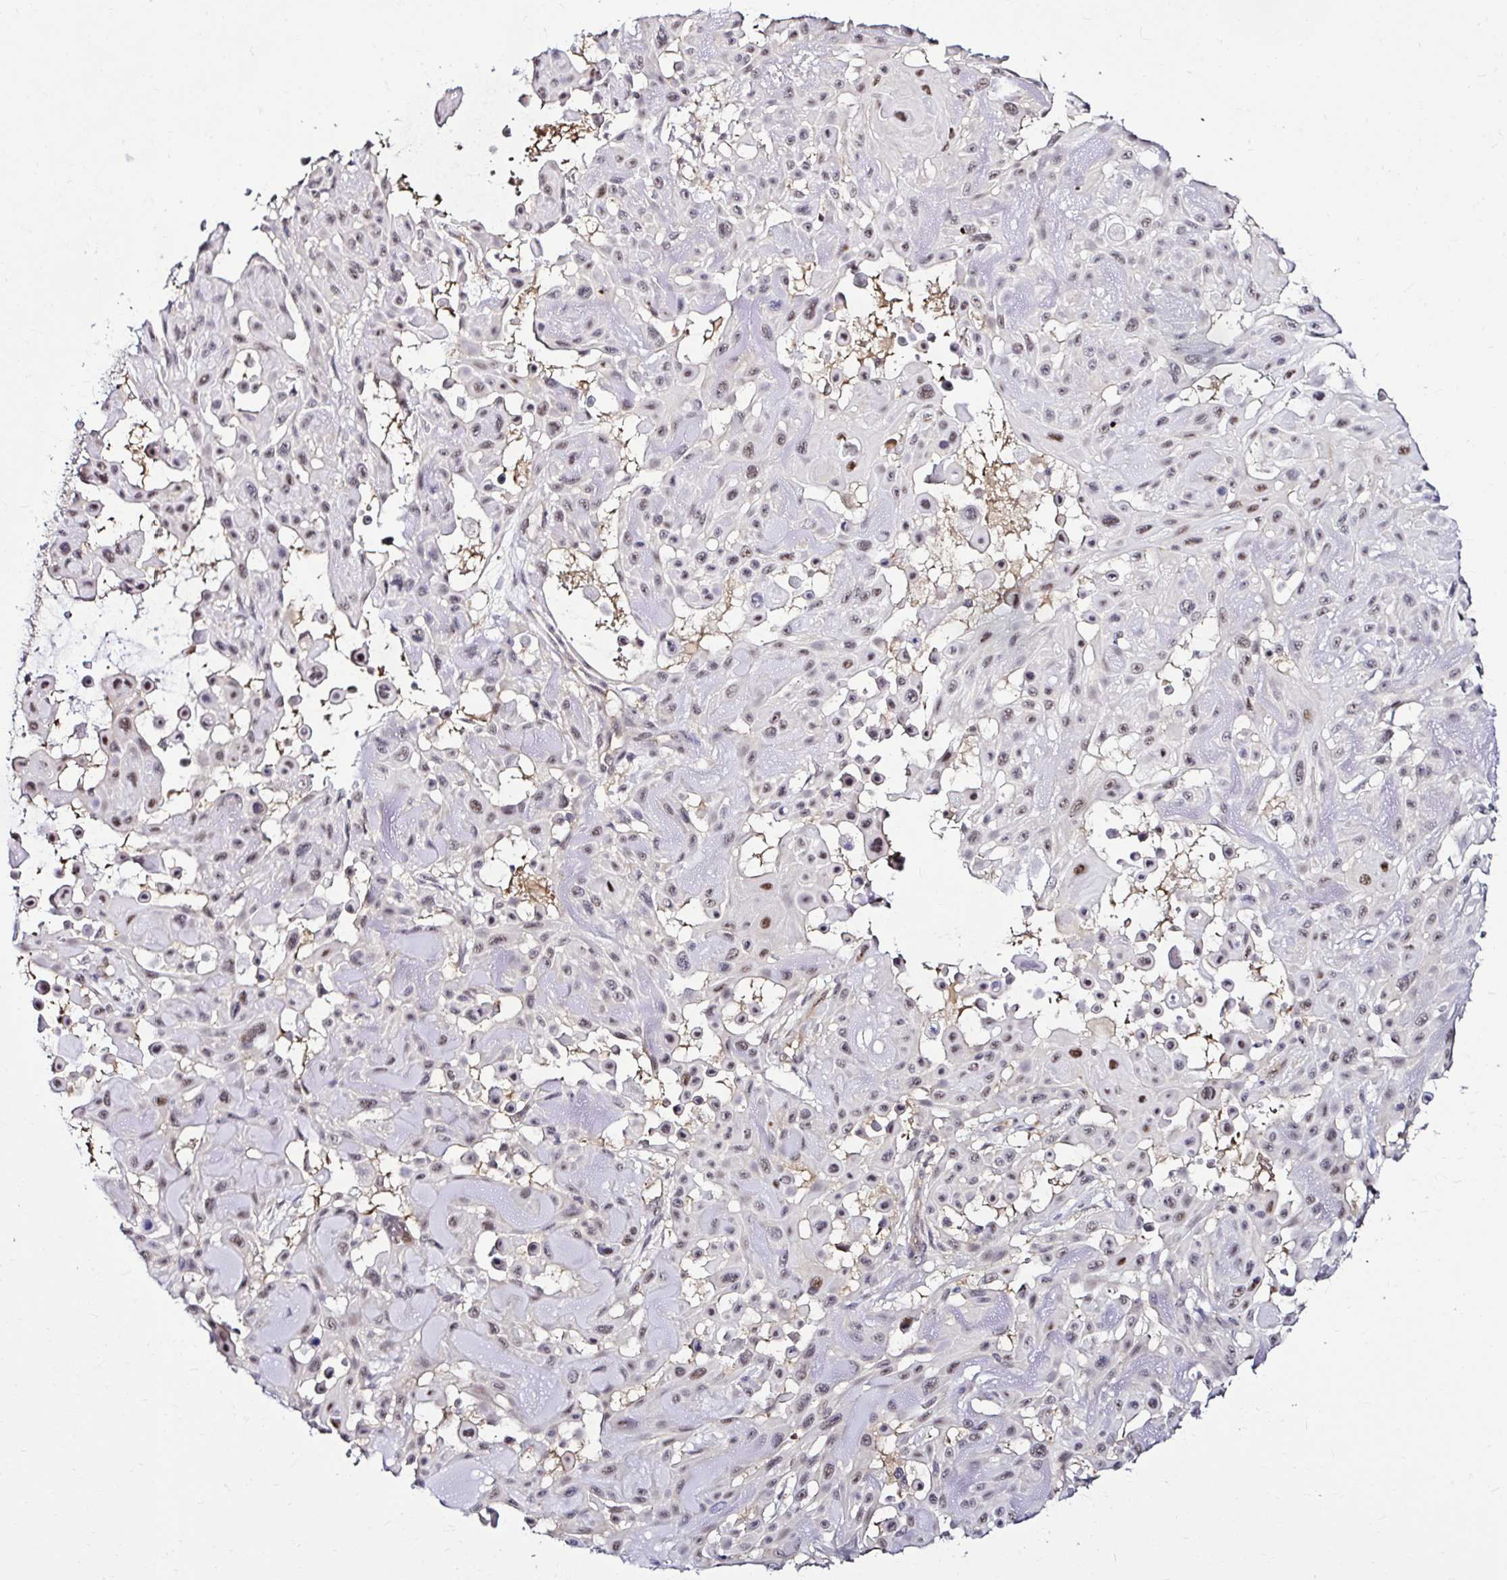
{"staining": {"intensity": "moderate", "quantity": "25%-75%", "location": "nuclear"}, "tissue": "skin cancer", "cell_type": "Tumor cells", "image_type": "cancer", "snomed": [{"axis": "morphology", "description": "Squamous cell carcinoma, NOS"}, {"axis": "topography", "description": "Skin"}], "caption": "Protein analysis of skin cancer (squamous cell carcinoma) tissue displays moderate nuclear positivity in about 25%-75% of tumor cells. The staining was performed using DAB (3,3'-diaminobenzidine), with brown indicating positive protein expression. Nuclei are stained blue with hematoxylin.", "gene": "PSMD3", "patient": {"sex": "male", "age": 91}}